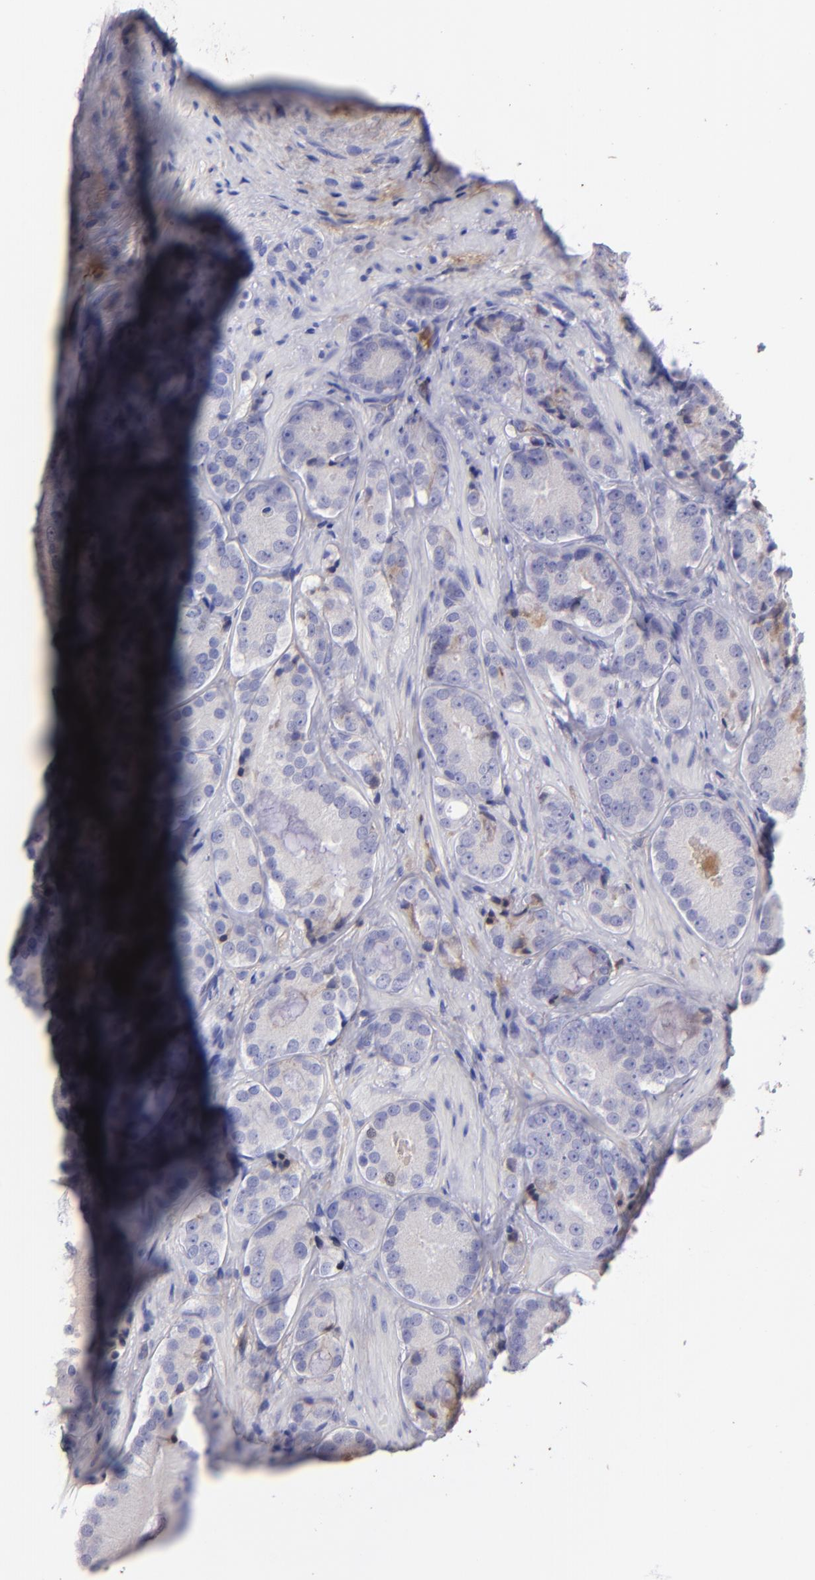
{"staining": {"intensity": "weak", "quantity": "<25%", "location": "cytoplasmic/membranous"}, "tissue": "prostate cancer", "cell_type": "Tumor cells", "image_type": "cancer", "snomed": [{"axis": "morphology", "description": "Adenocarcinoma, High grade"}, {"axis": "topography", "description": "Prostate"}], "caption": "Tumor cells are negative for brown protein staining in prostate high-grade adenocarcinoma. (Brightfield microscopy of DAB IHC at high magnification).", "gene": "FGB", "patient": {"sex": "male", "age": 70}}